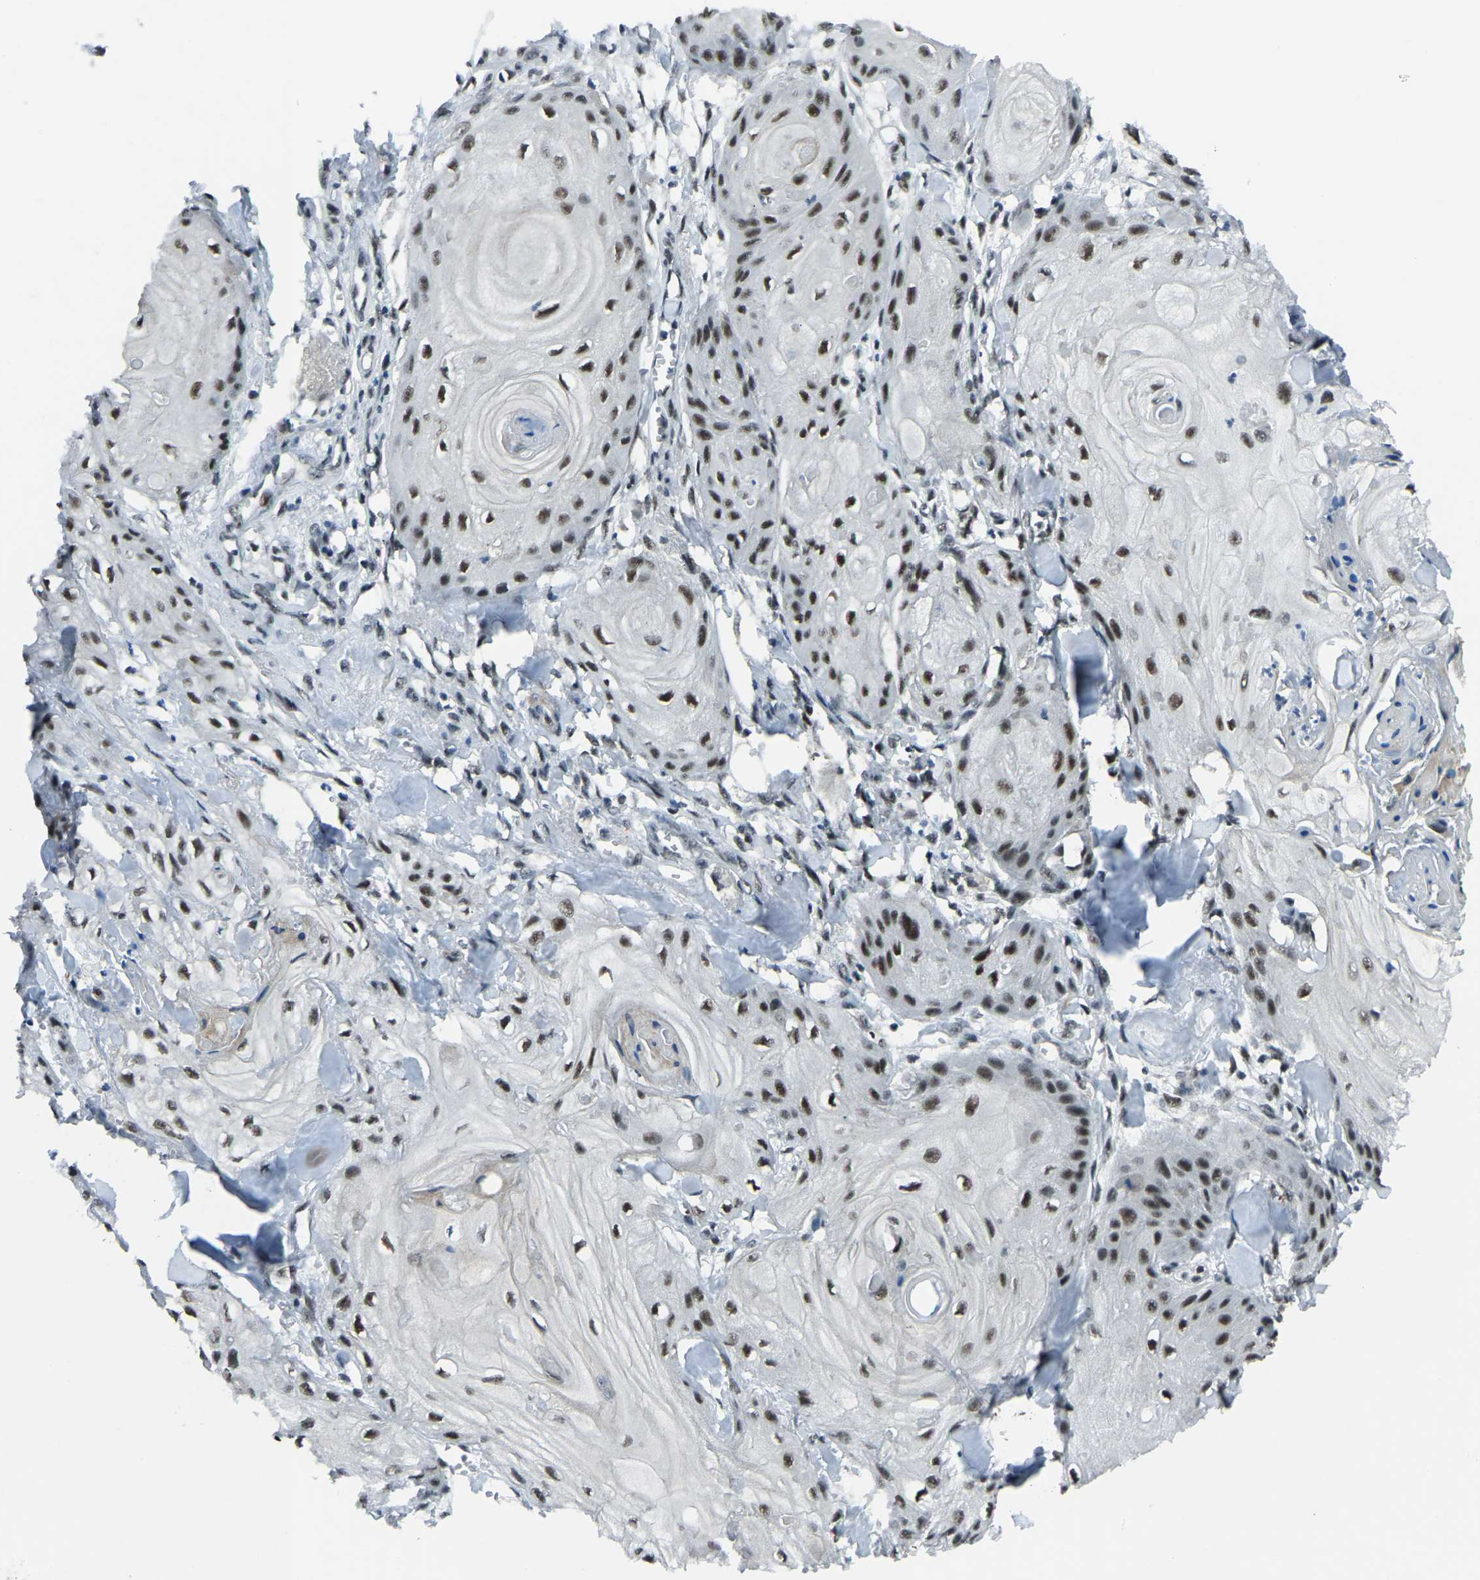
{"staining": {"intensity": "strong", "quantity": ">75%", "location": "nuclear"}, "tissue": "skin cancer", "cell_type": "Tumor cells", "image_type": "cancer", "snomed": [{"axis": "morphology", "description": "Squamous cell carcinoma, NOS"}, {"axis": "topography", "description": "Skin"}], "caption": "IHC of skin cancer reveals high levels of strong nuclear expression in about >75% of tumor cells.", "gene": "PRCC", "patient": {"sex": "male", "age": 74}}